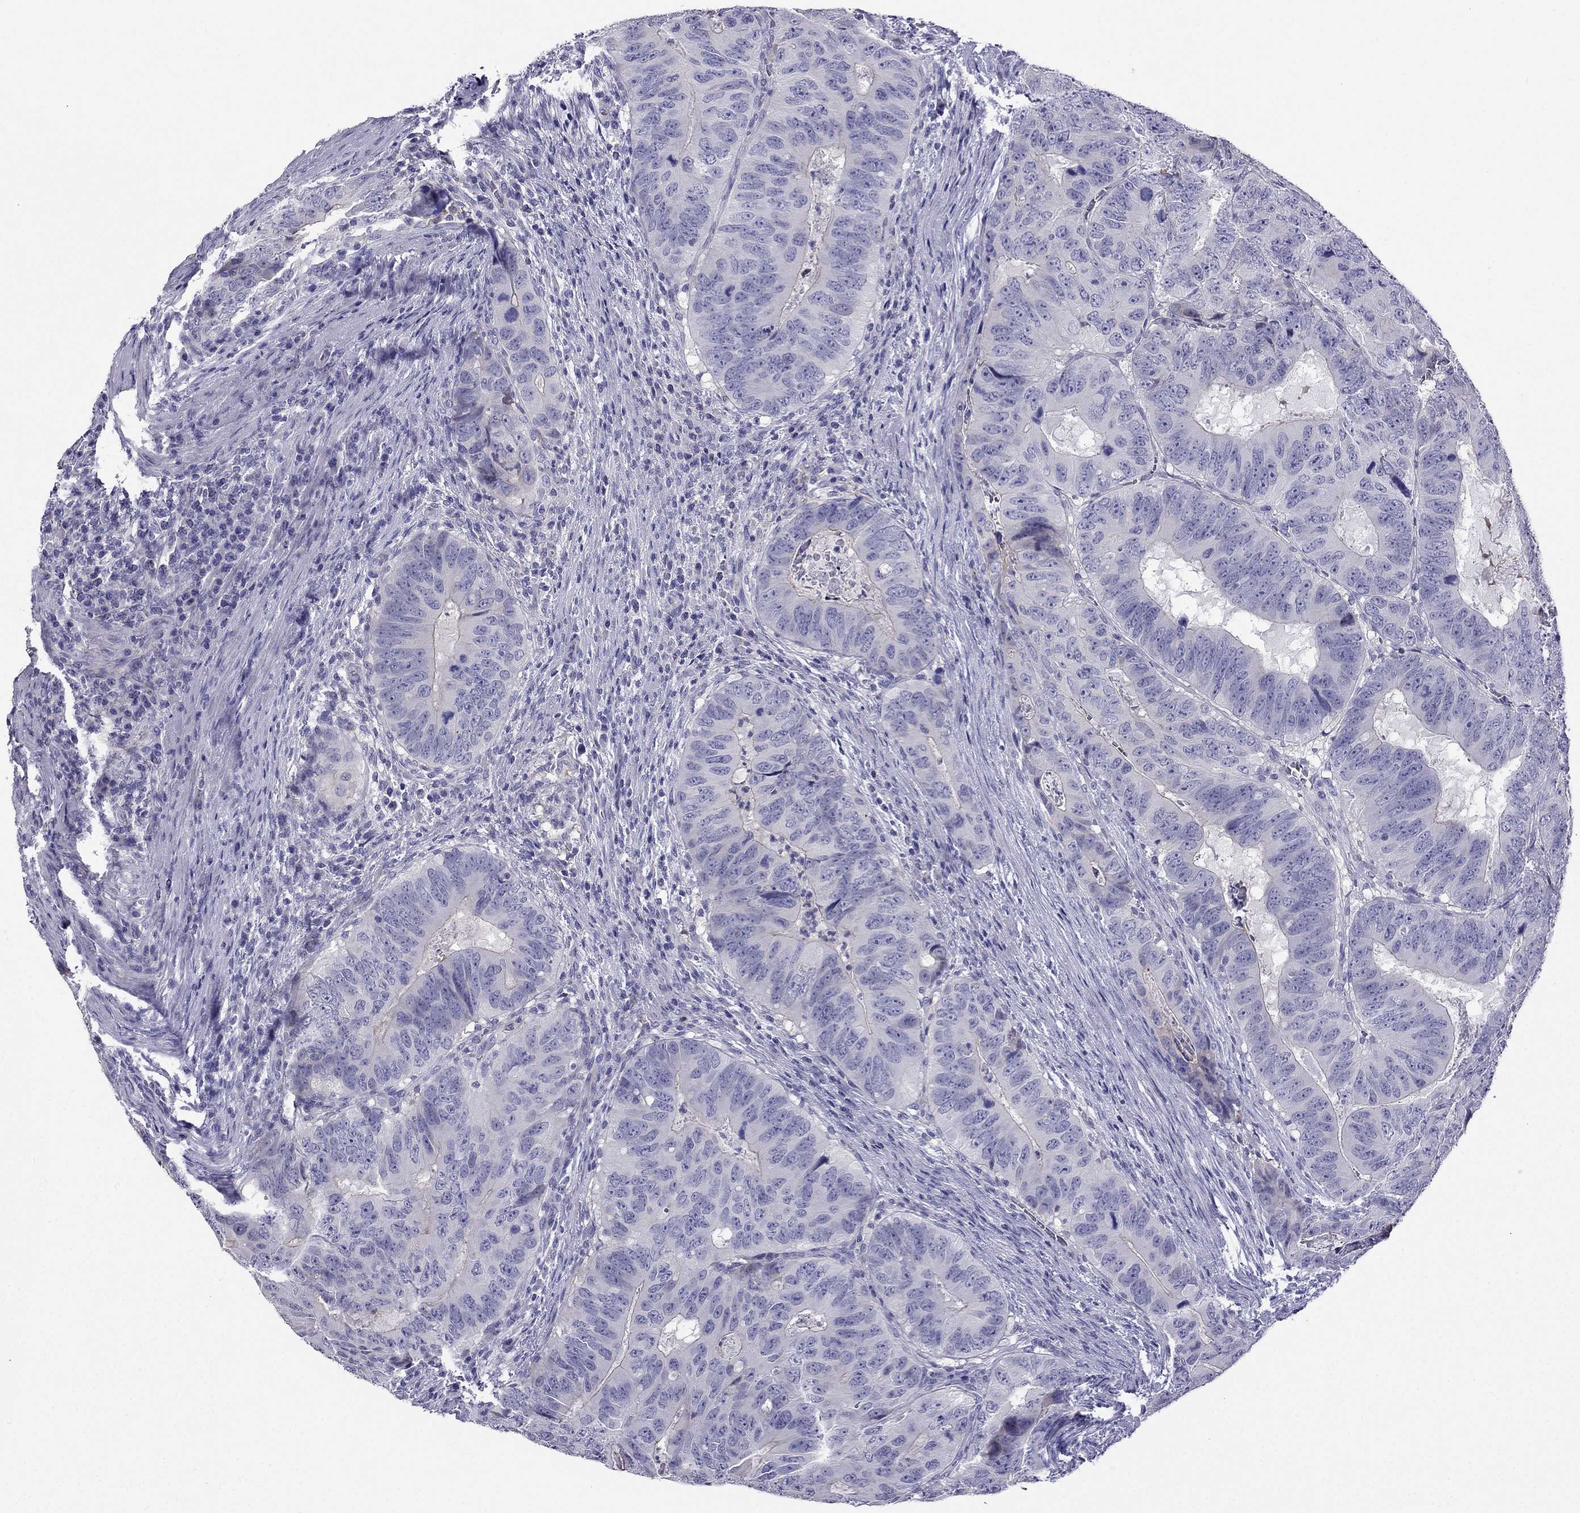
{"staining": {"intensity": "negative", "quantity": "none", "location": "none"}, "tissue": "colorectal cancer", "cell_type": "Tumor cells", "image_type": "cancer", "snomed": [{"axis": "morphology", "description": "Adenocarcinoma, NOS"}, {"axis": "topography", "description": "Colon"}], "caption": "DAB (3,3'-diaminobenzidine) immunohistochemical staining of colorectal adenocarcinoma displays no significant positivity in tumor cells.", "gene": "KCNJ10", "patient": {"sex": "male", "age": 79}}